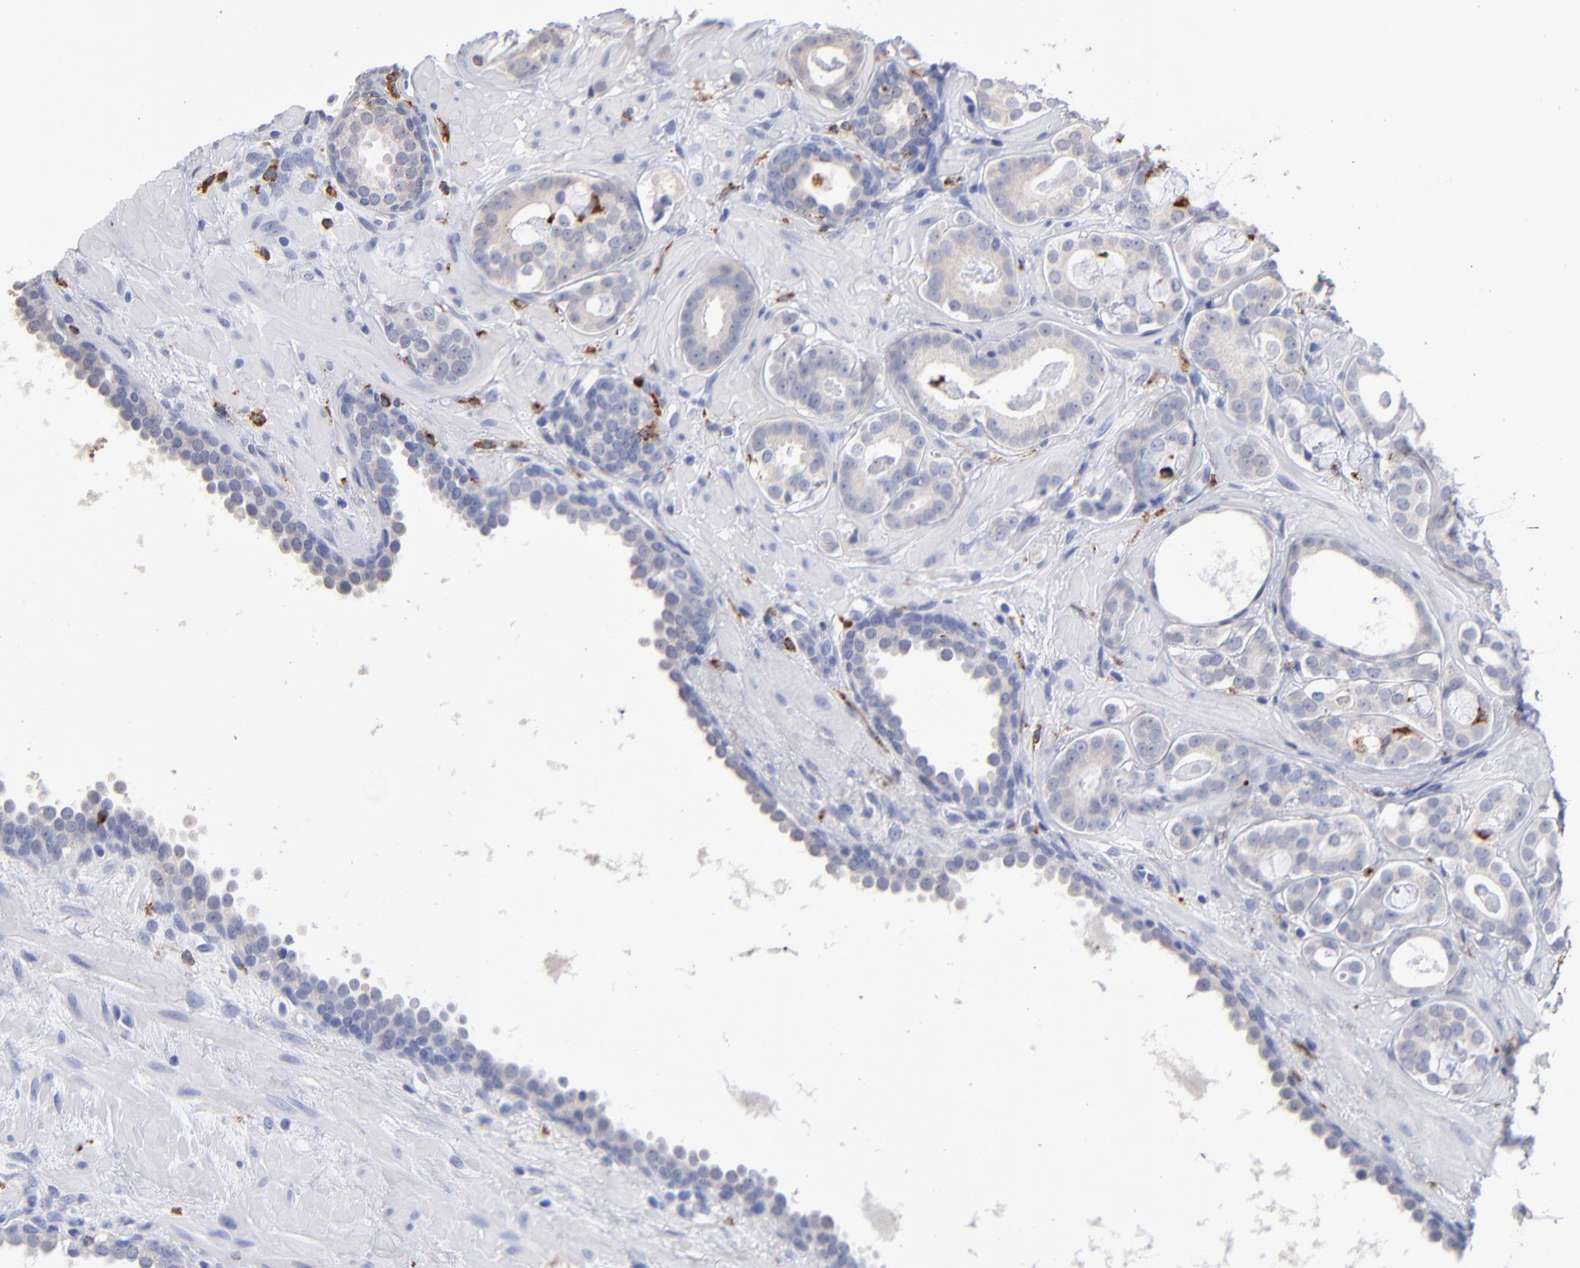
{"staining": {"intensity": "negative", "quantity": "none", "location": "none"}, "tissue": "prostate cancer", "cell_type": "Tumor cells", "image_type": "cancer", "snomed": [{"axis": "morphology", "description": "Adenocarcinoma, Low grade"}, {"axis": "topography", "description": "Prostate"}], "caption": "IHC histopathology image of human prostate cancer stained for a protein (brown), which shows no expression in tumor cells.", "gene": "CD180", "patient": {"sex": "male", "age": 57}}